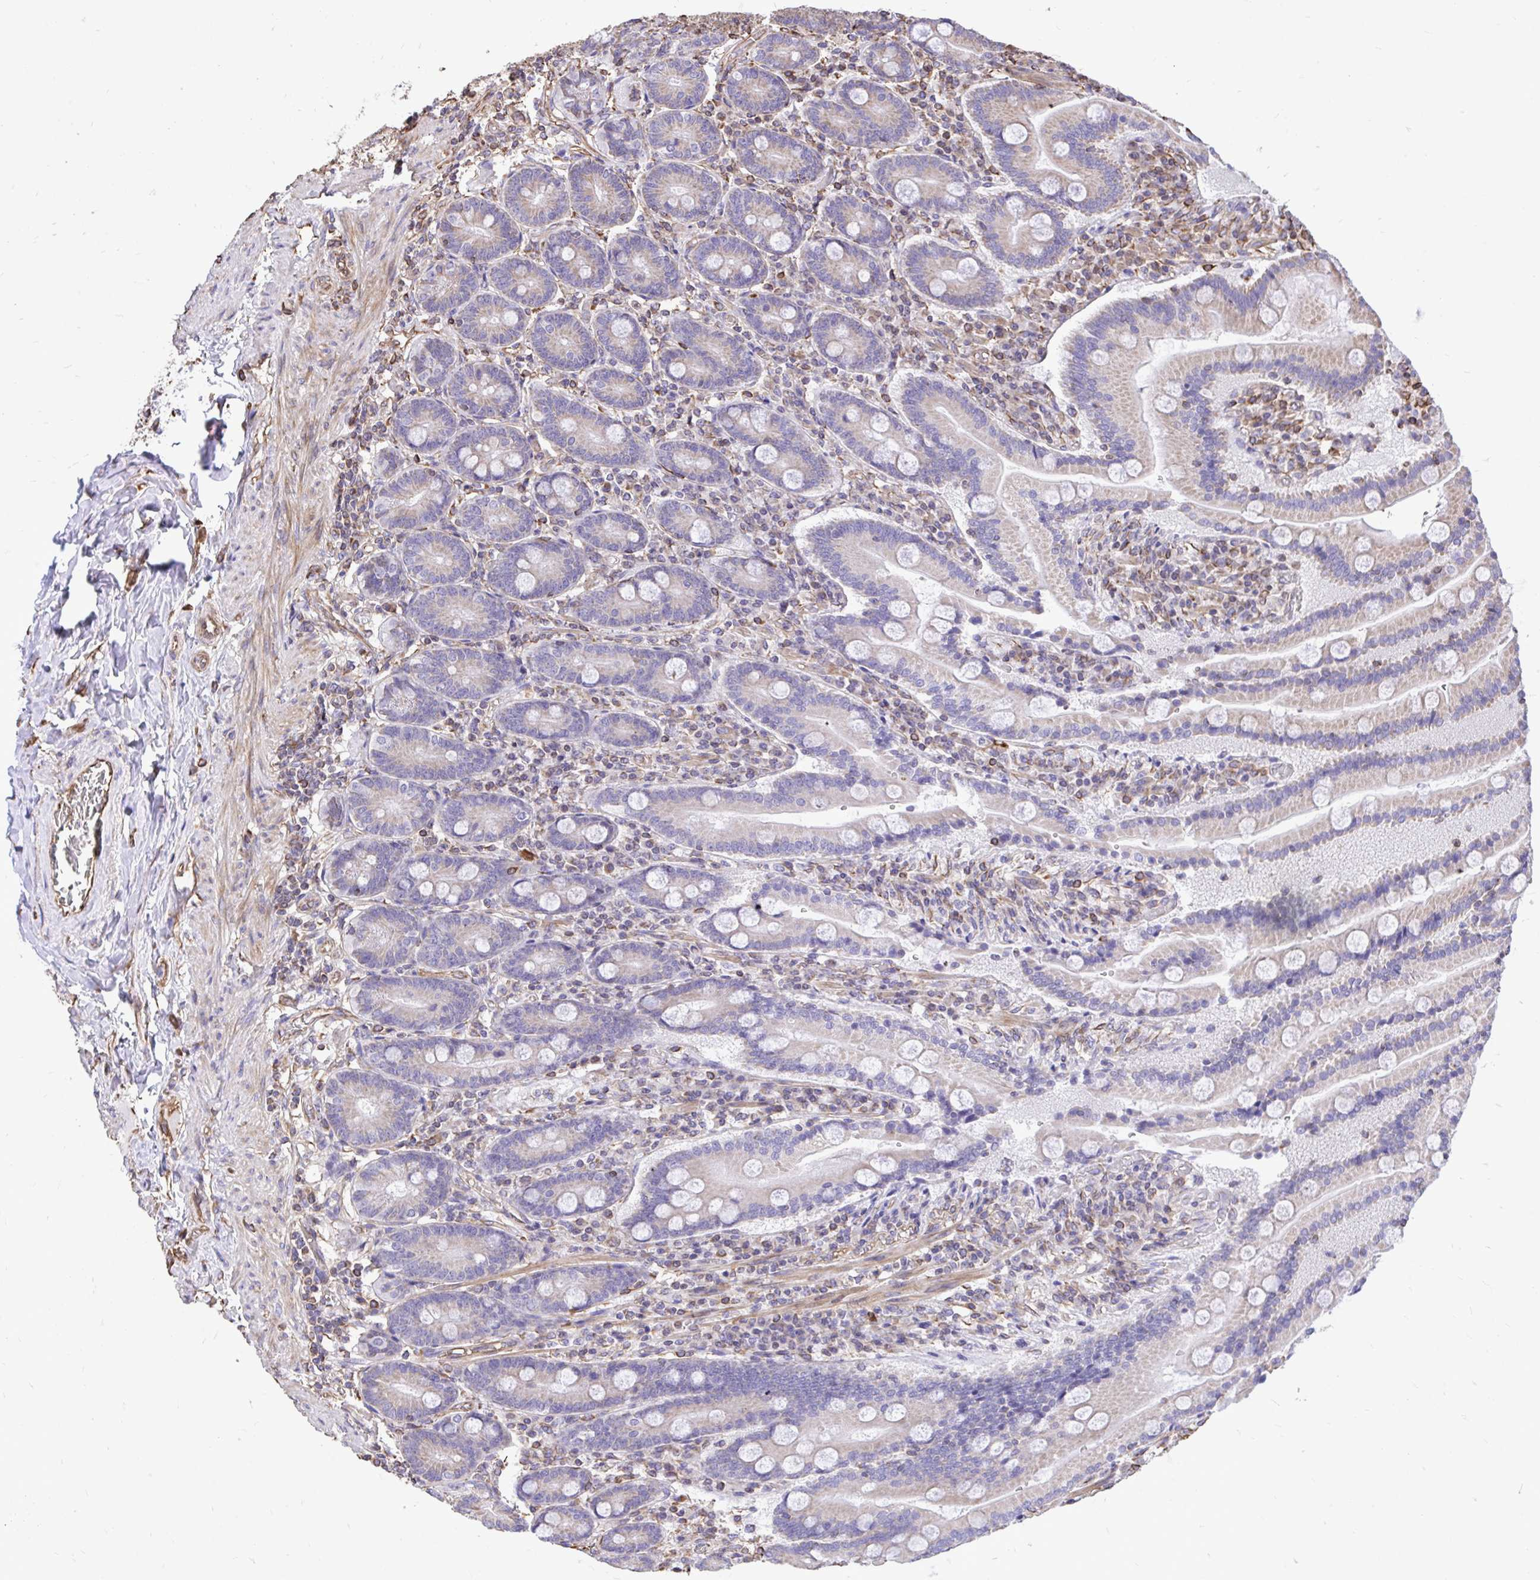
{"staining": {"intensity": "weak", "quantity": ">75%", "location": "cytoplasmic/membranous"}, "tissue": "duodenum", "cell_type": "Glandular cells", "image_type": "normal", "snomed": [{"axis": "morphology", "description": "Normal tissue, NOS"}, {"axis": "topography", "description": "Duodenum"}], "caption": "High-magnification brightfield microscopy of benign duodenum stained with DAB (brown) and counterstained with hematoxylin (blue). glandular cells exhibit weak cytoplasmic/membranous expression is present in about>75% of cells. Using DAB (brown) and hematoxylin (blue) stains, captured at high magnification using brightfield microscopy.", "gene": "RNF103", "patient": {"sex": "female", "age": 62}}